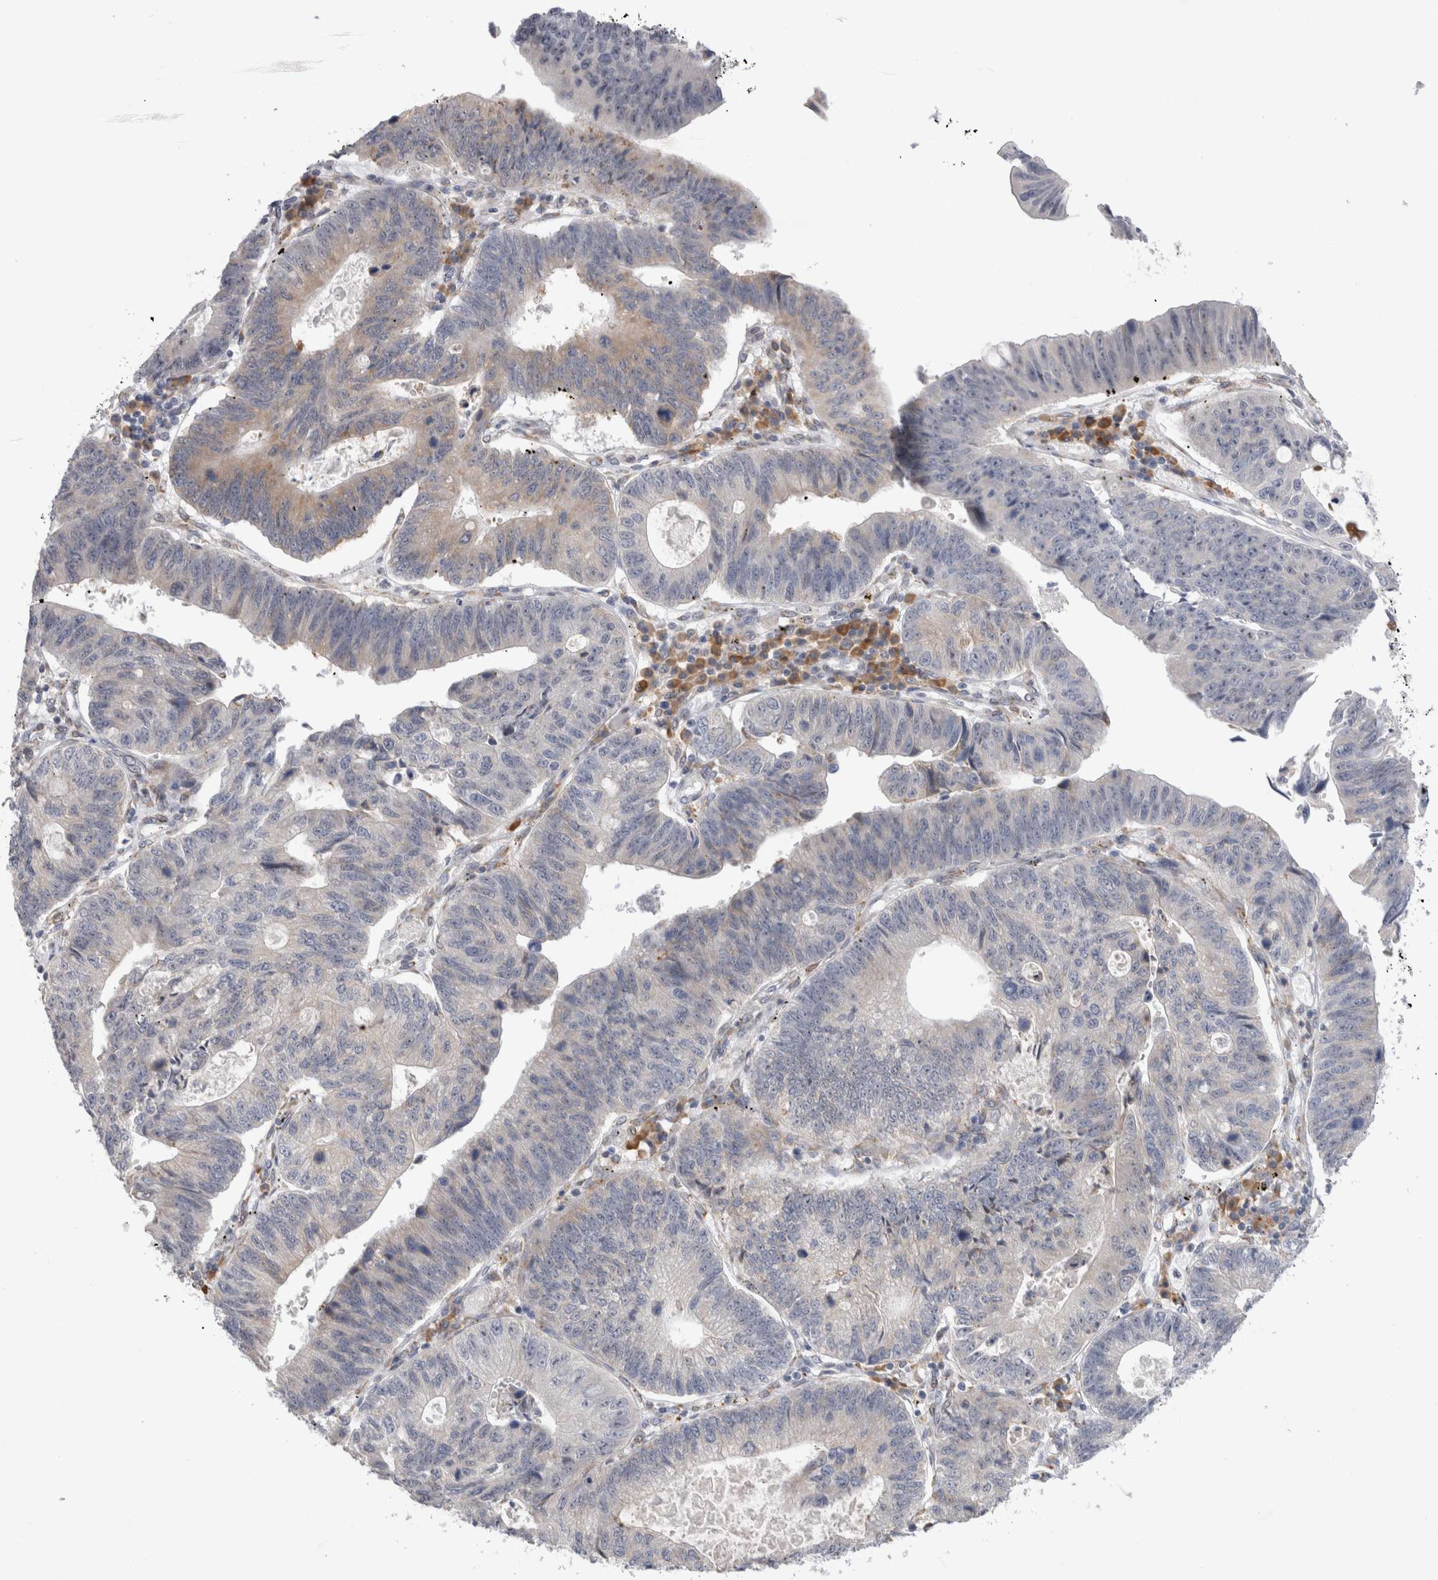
{"staining": {"intensity": "negative", "quantity": "none", "location": "none"}, "tissue": "stomach cancer", "cell_type": "Tumor cells", "image_type": "cancer", "snomed": [{"axis": "morphology", "description": "Adenocarcinoma, NOS"}, {"axis": "topography", "description": "Stomach"}], "caption": "Stomach cancer (adenocarcinoma) stained for a protein using immunohistochemistry (IHC) shows no staining tumor cells.", "gene": "VCPIP1", "patient": {"sex": "male", "age": 59}}